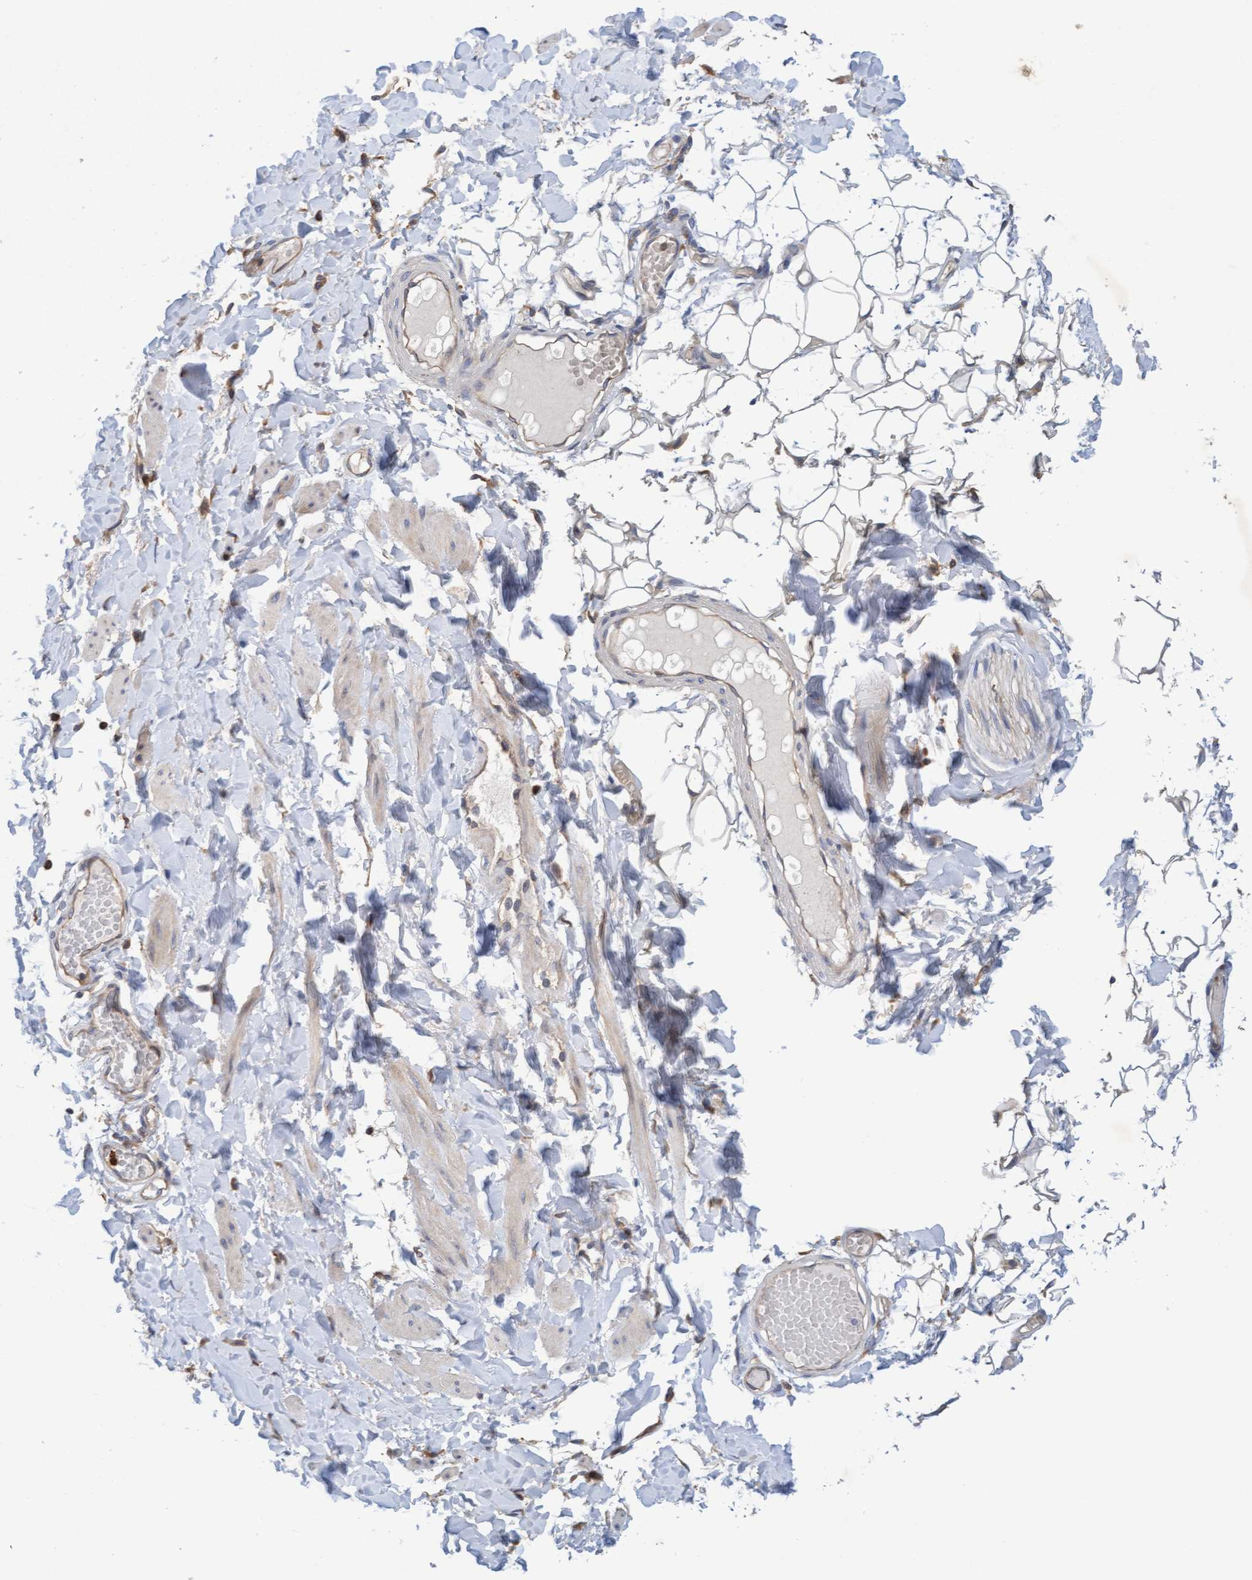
{"staining": {"intensity": "weak", "quantity": "25%-75%", "location": "cytoplasmic/membranous"}, "tissue": "adipose tissue", "cell_type": "Adipocytes", "image_type": "normal", "snomed": [{"axis": "morphology", "description": "Normal tissue, NOS"}, {"axis": "topography", "description": "Adipose tissue"}, {"axis": "topography", "description": "Vascular tissue"}, {"axis": "topography", "description": "Peripheral nerve tissue"}], "caption": "Adipose tissue stained for a protein shows weak cytoplasmic/membranous positivity in adipocytes. Nuclei are stained in blue.", "gene": "MMP8", "patient": {"sex": "male", "age": 25}}